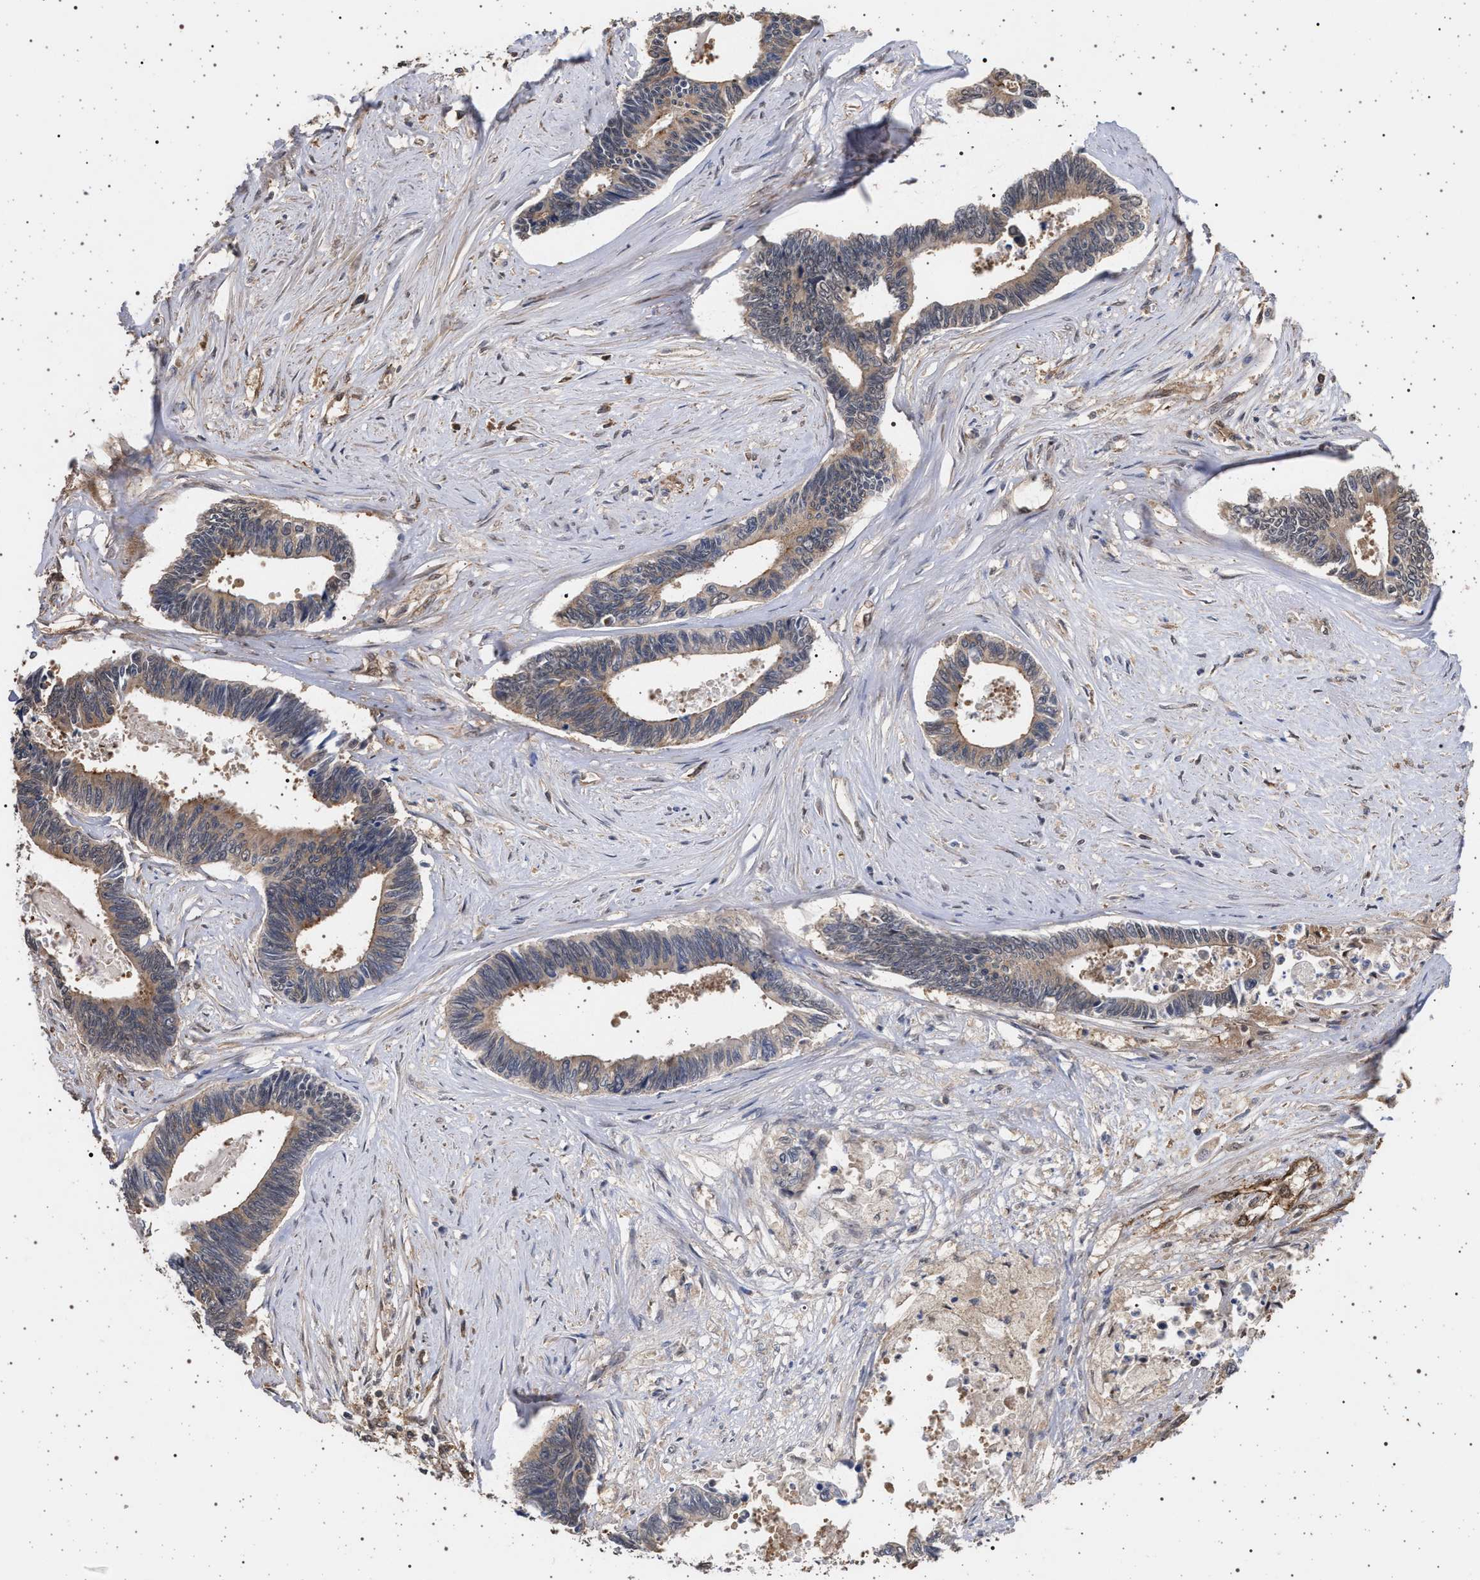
{"staining": {"intensity": "moderate", "quantity": ">75%", "location": "cytoplasmic/membranous"}, "tissue": "pancreatic cancer", "cell_type": "Tumor cells", "image_type": "cancer", "snomed": [{"axis": "morphology", "description": "Adenocarcinoma, NOS"}, {"axis": "topography", "description": "Pancreas"}], "caption": "DAB immunohistochemical staining of pancreatic adenocarcinoma shows moderate cytoplasmic/membranous protein expression in about >75% of tumor cells. (DAB IHC with brightfield microscopy, high magnification).", "gene": "IFT20", "patient": {"sex": "female", "age": 70}}